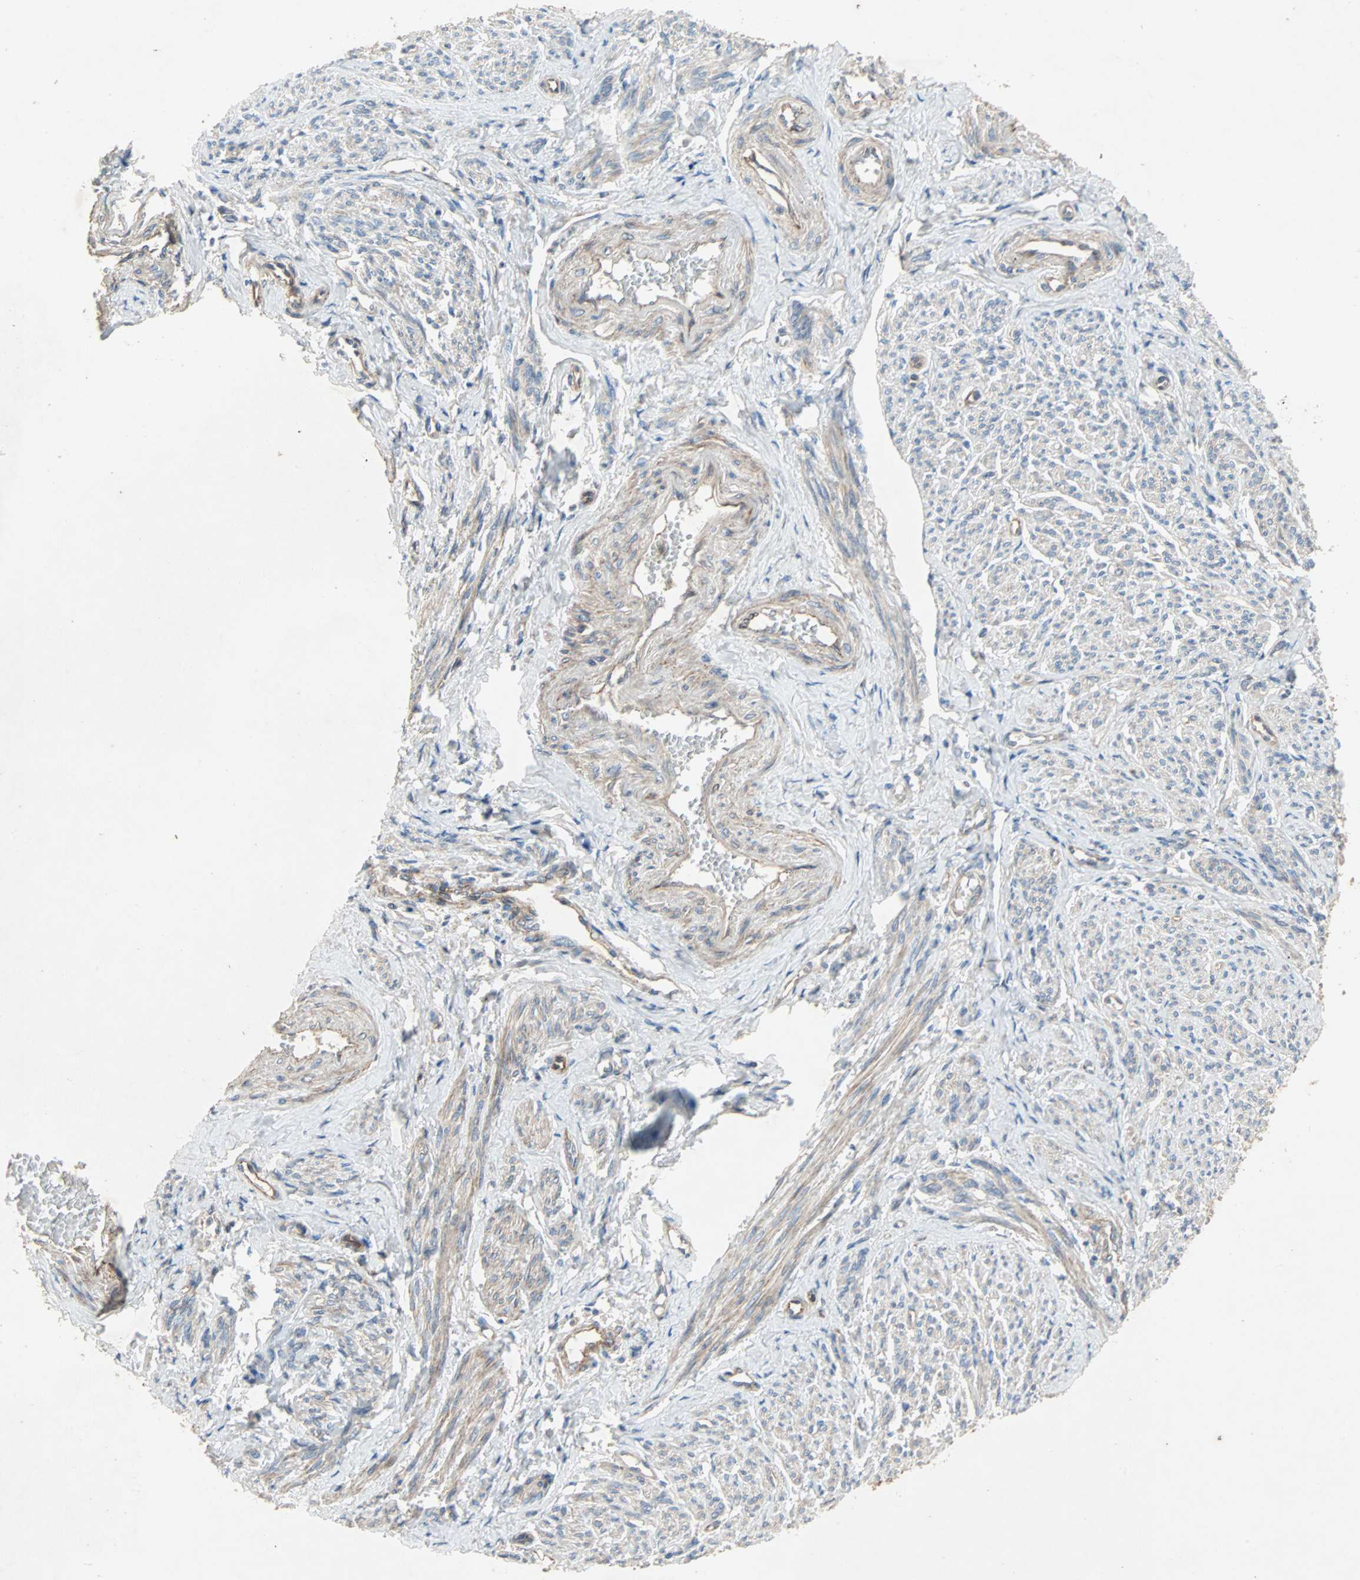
{"staining": {"intensity": "weak", "quantity": ">75%", "location": "cytoplasmic/membranous"}, "tissue": "smooth muscle", "cell_type": "Smooth muscle cells", "image_type": "normal", "snomed": [{"axis": "morphology", "description": "Normal tissue, NOS"}, {"axis": "topography", "description": "Smooth muscle"}], "caption": "Brown immunohistochemical staining in unremarkable smooth muscle displays weak cytoplasmic/membranous positivity in about >75% of smooth muscle cells.", "gene": "XYLT1", "patient": {"sex": "female", "age": 65}}